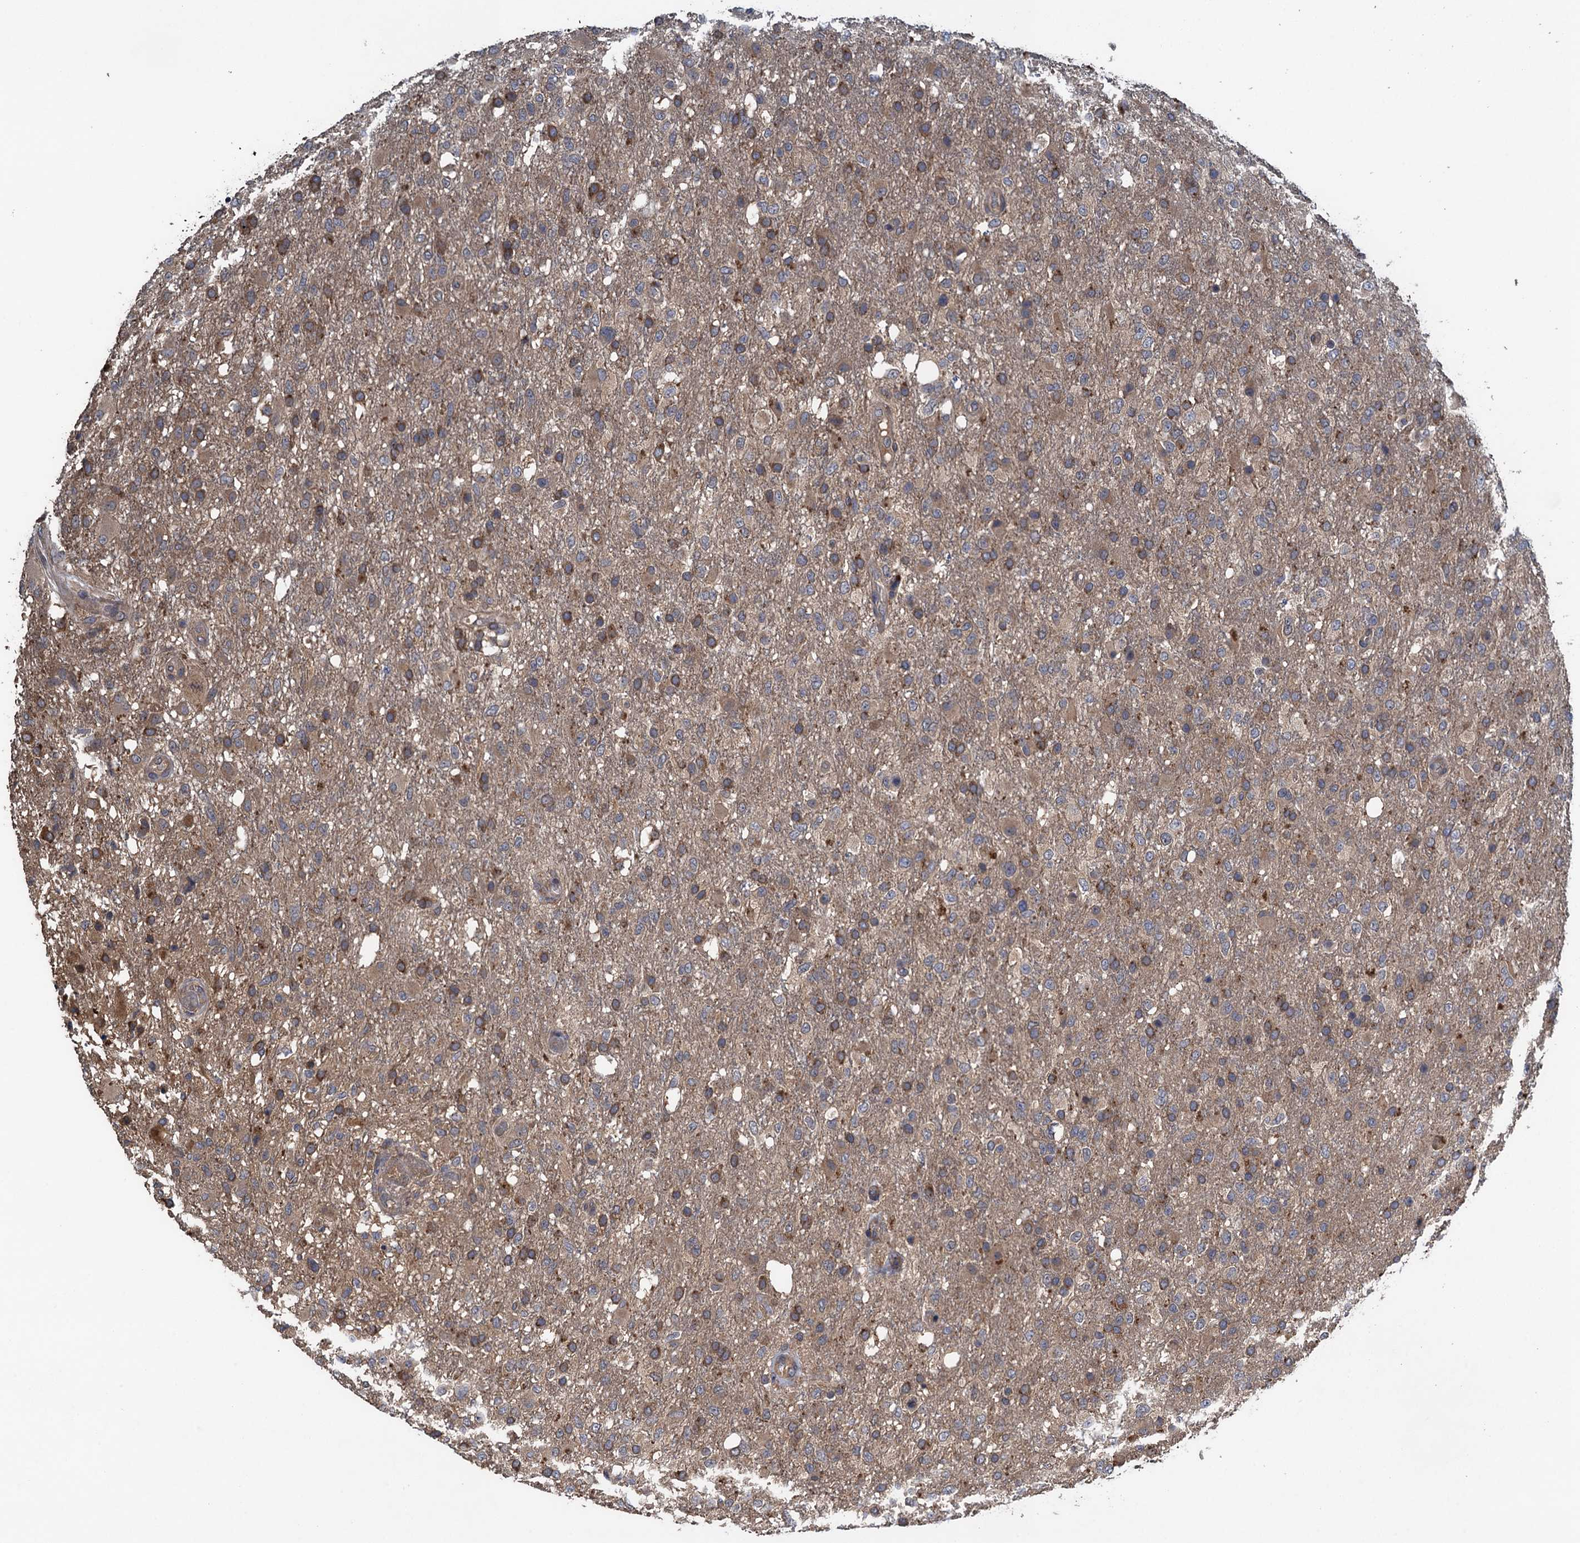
{"staining": {"intensity": "moderate", "quantity": ">75%", "location": "cytoplasmic/membranous"}, "tissue": "glioma", "cell_type": "Tumor cells", "image_type": "cancer", "snomed": [{"axis": "morphology", "description": "Glioma, malignant, High grade"}, {"axis": "topography", "description": "Brain"}], "caption": "Moderate cytoplasmic/membranous protein positivity is present in about >75% of tumor cells in glioma.", "gene": "CNTN5", "patient": {"sex": "female", "age": 74}}